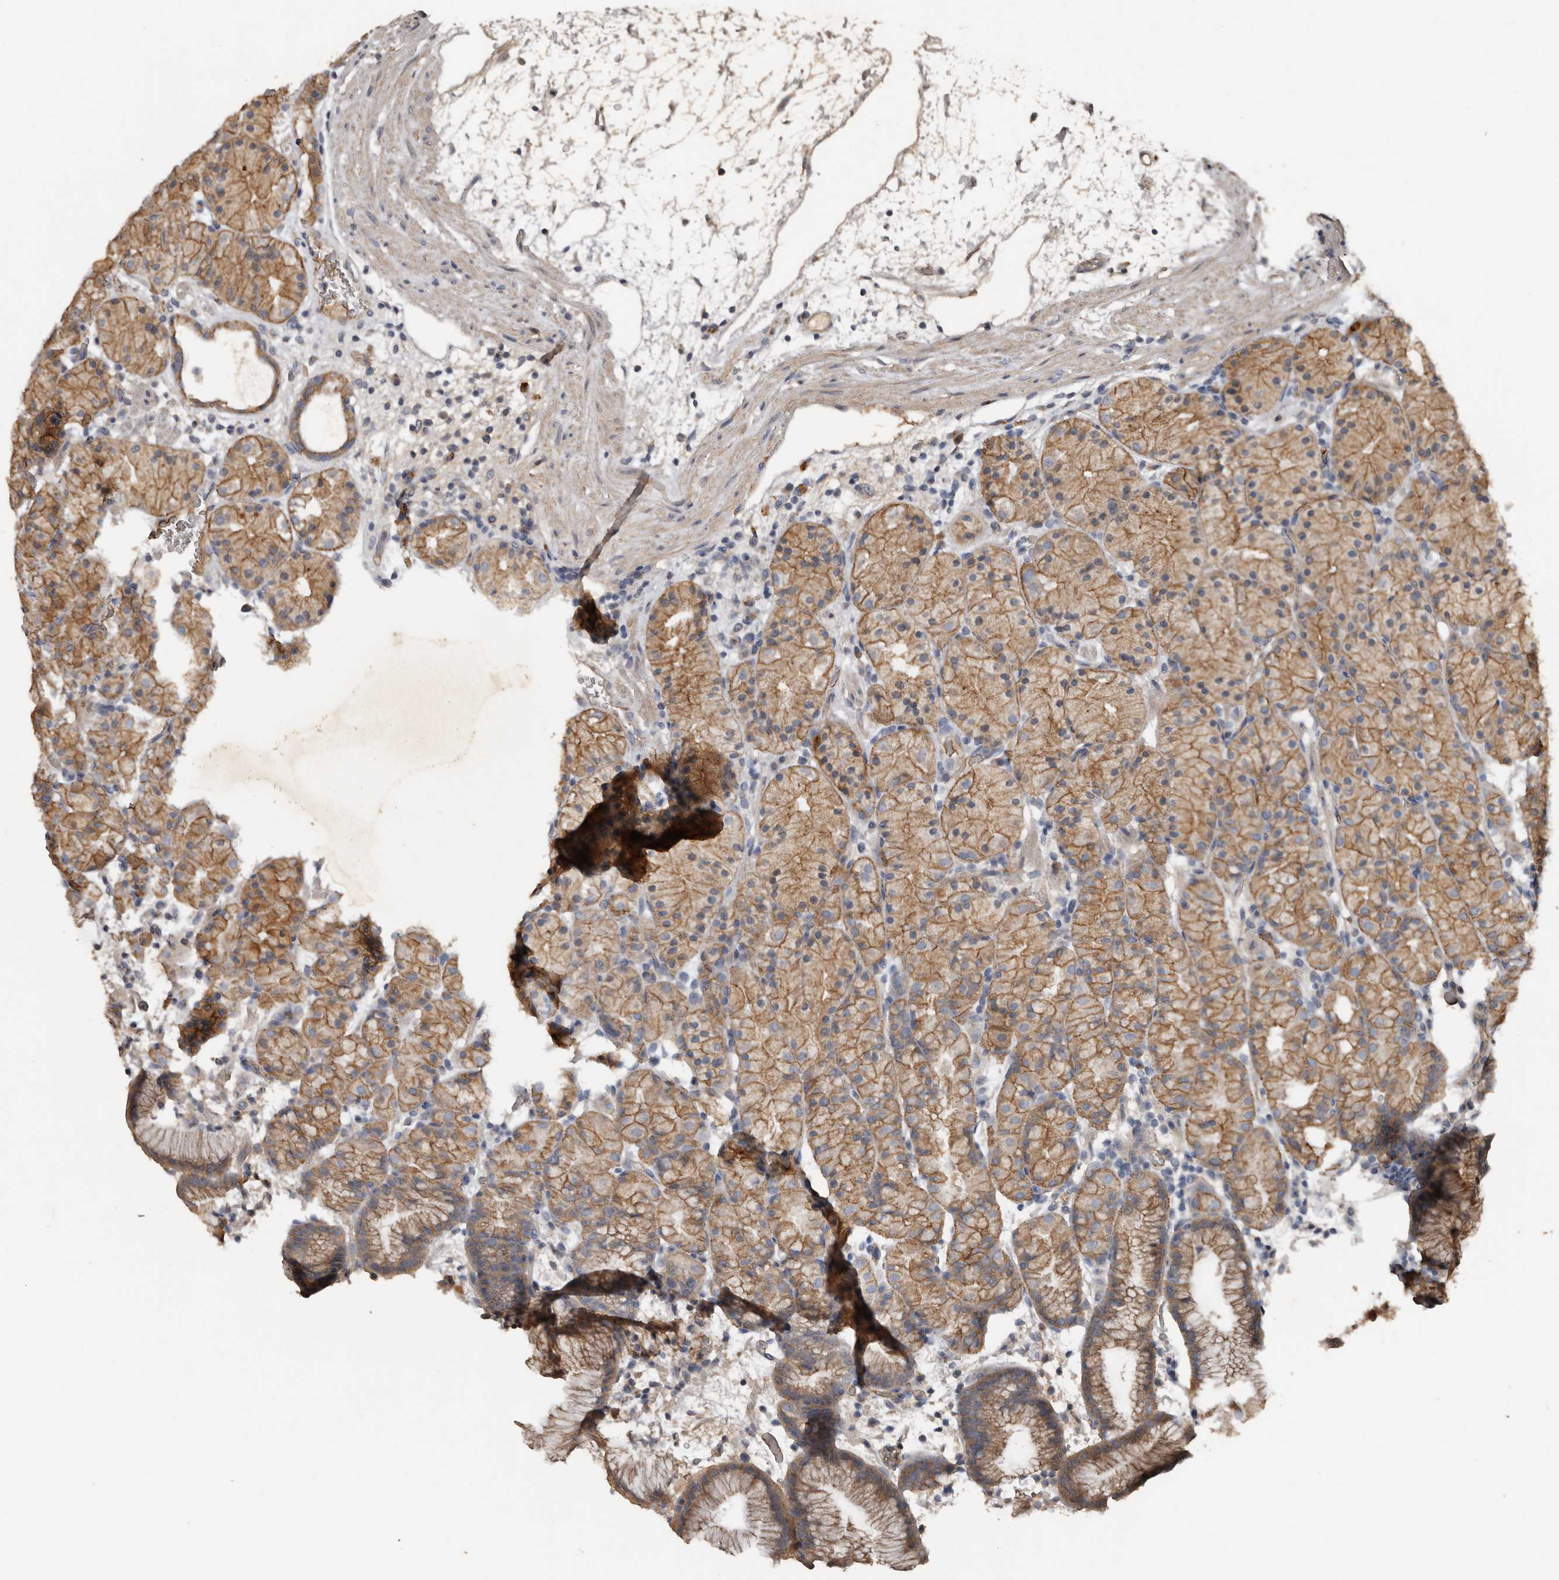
{"staining": {"intensity": "moderate", "quantity": ">75%", "location": "cytoplasmic/membranous"}, "tissue": "stomach", "cell_type": "Glandular cells", "image_type": "normal", "snomed": [{"axis": "morphology", "description": "Normal tissue, NOS"}, {"axis": "topography", "description": "Stomach, upper"}], "caption": "Stomach was stained to show a protein in brown. There is medium levels of moderate cytoplasmic/membranous positivity in about >75% of glandular cells. (IHC, brightfield microscopy, high magnification).", "gene": "HYAL4", "patient": {"sex": "male", "age": 48}}